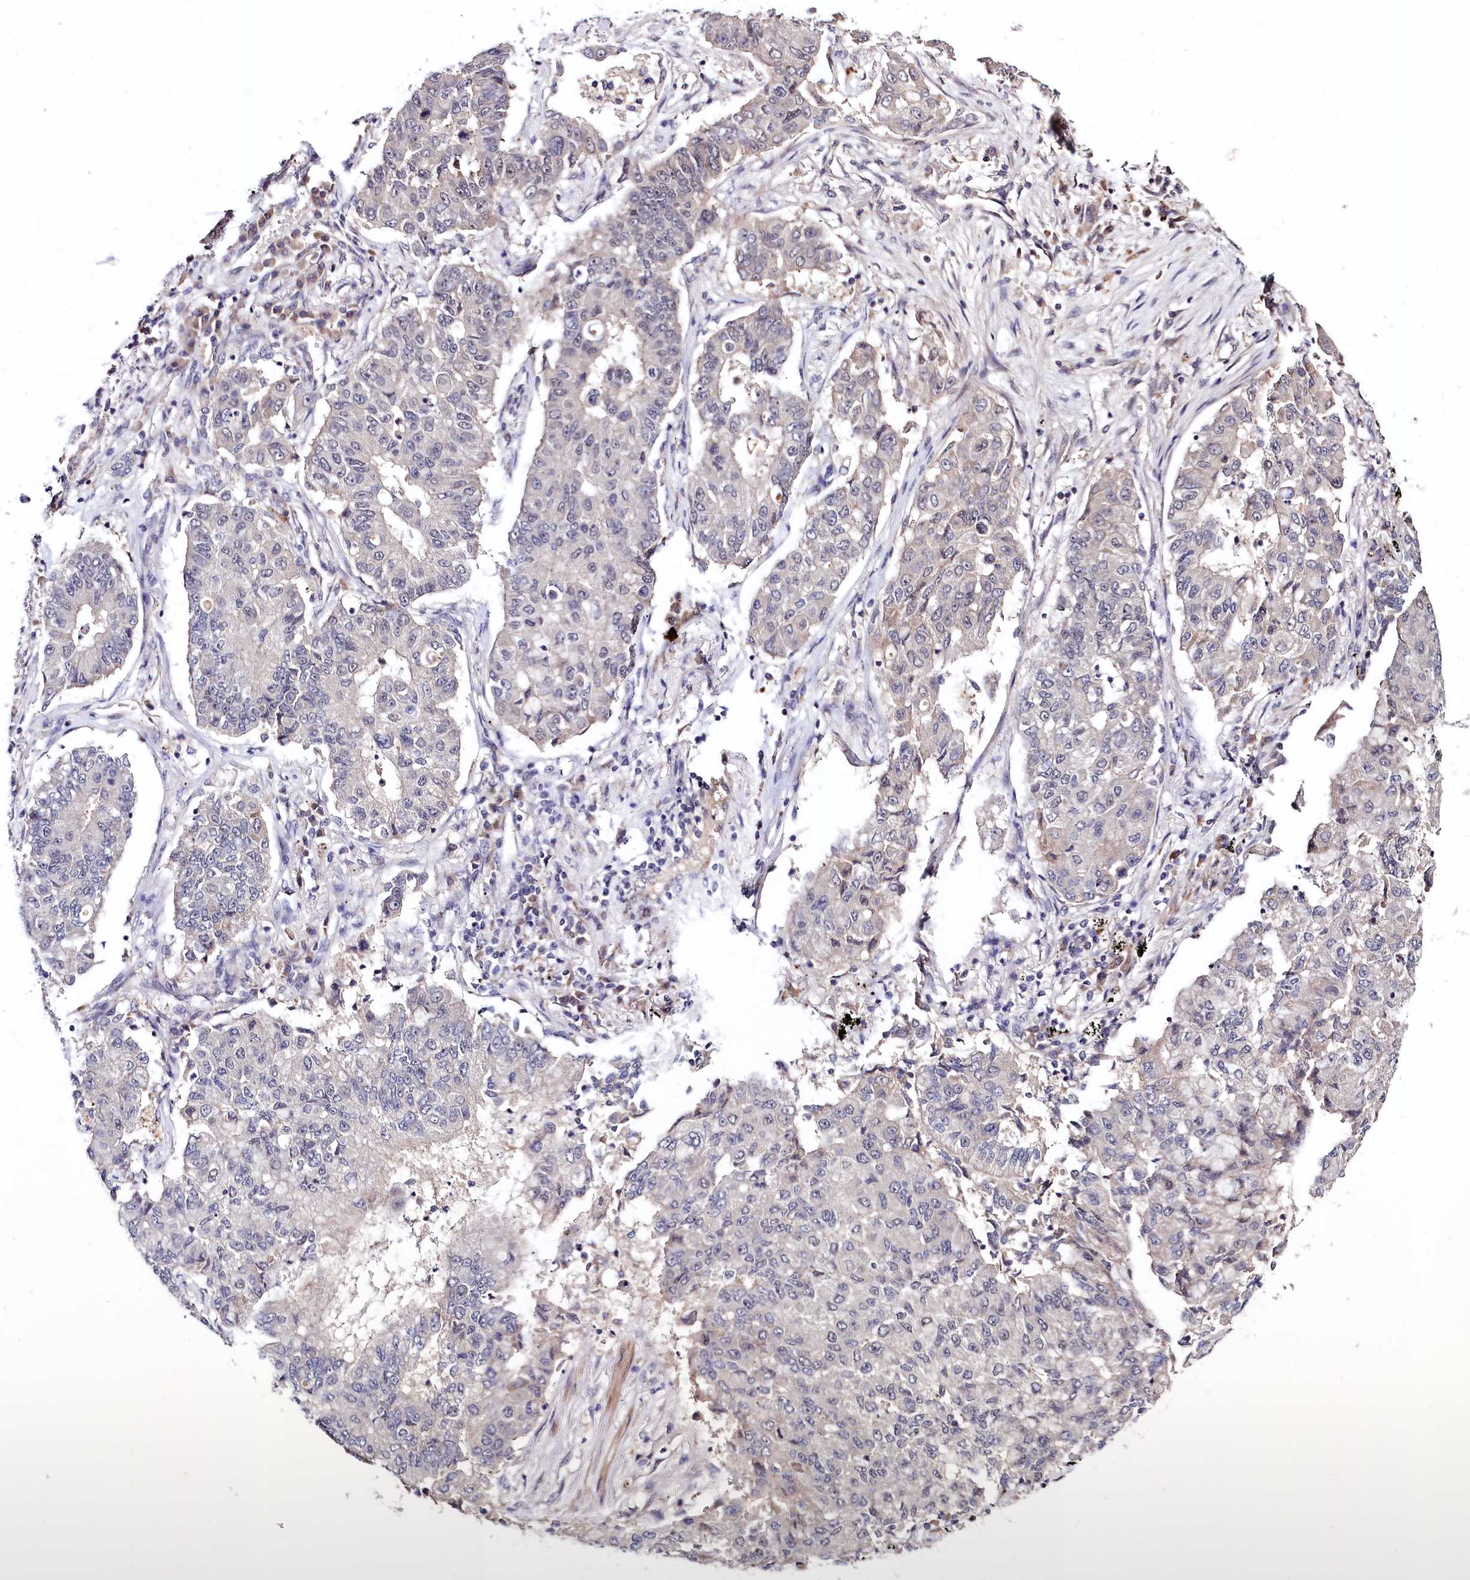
{"staining": {"intensity": "negative", "quantity": "none", "location": "none"}, "tissue": "lung cancer", "cell_type": "Tumor cells", "image_type": "cancer", "snomed": [{"axis": "morphology", "description": "Squamous cell carcinoma, NOS"}, {"axis": "topography", "description": "Lung"}], "caption": "Human lung cancer stained for a protein using immunohistochemistry (IHC) exhibits no staining in tumor cells.", "gene": "UBE3A", "patient": {"sex": "male", "age": 74}}